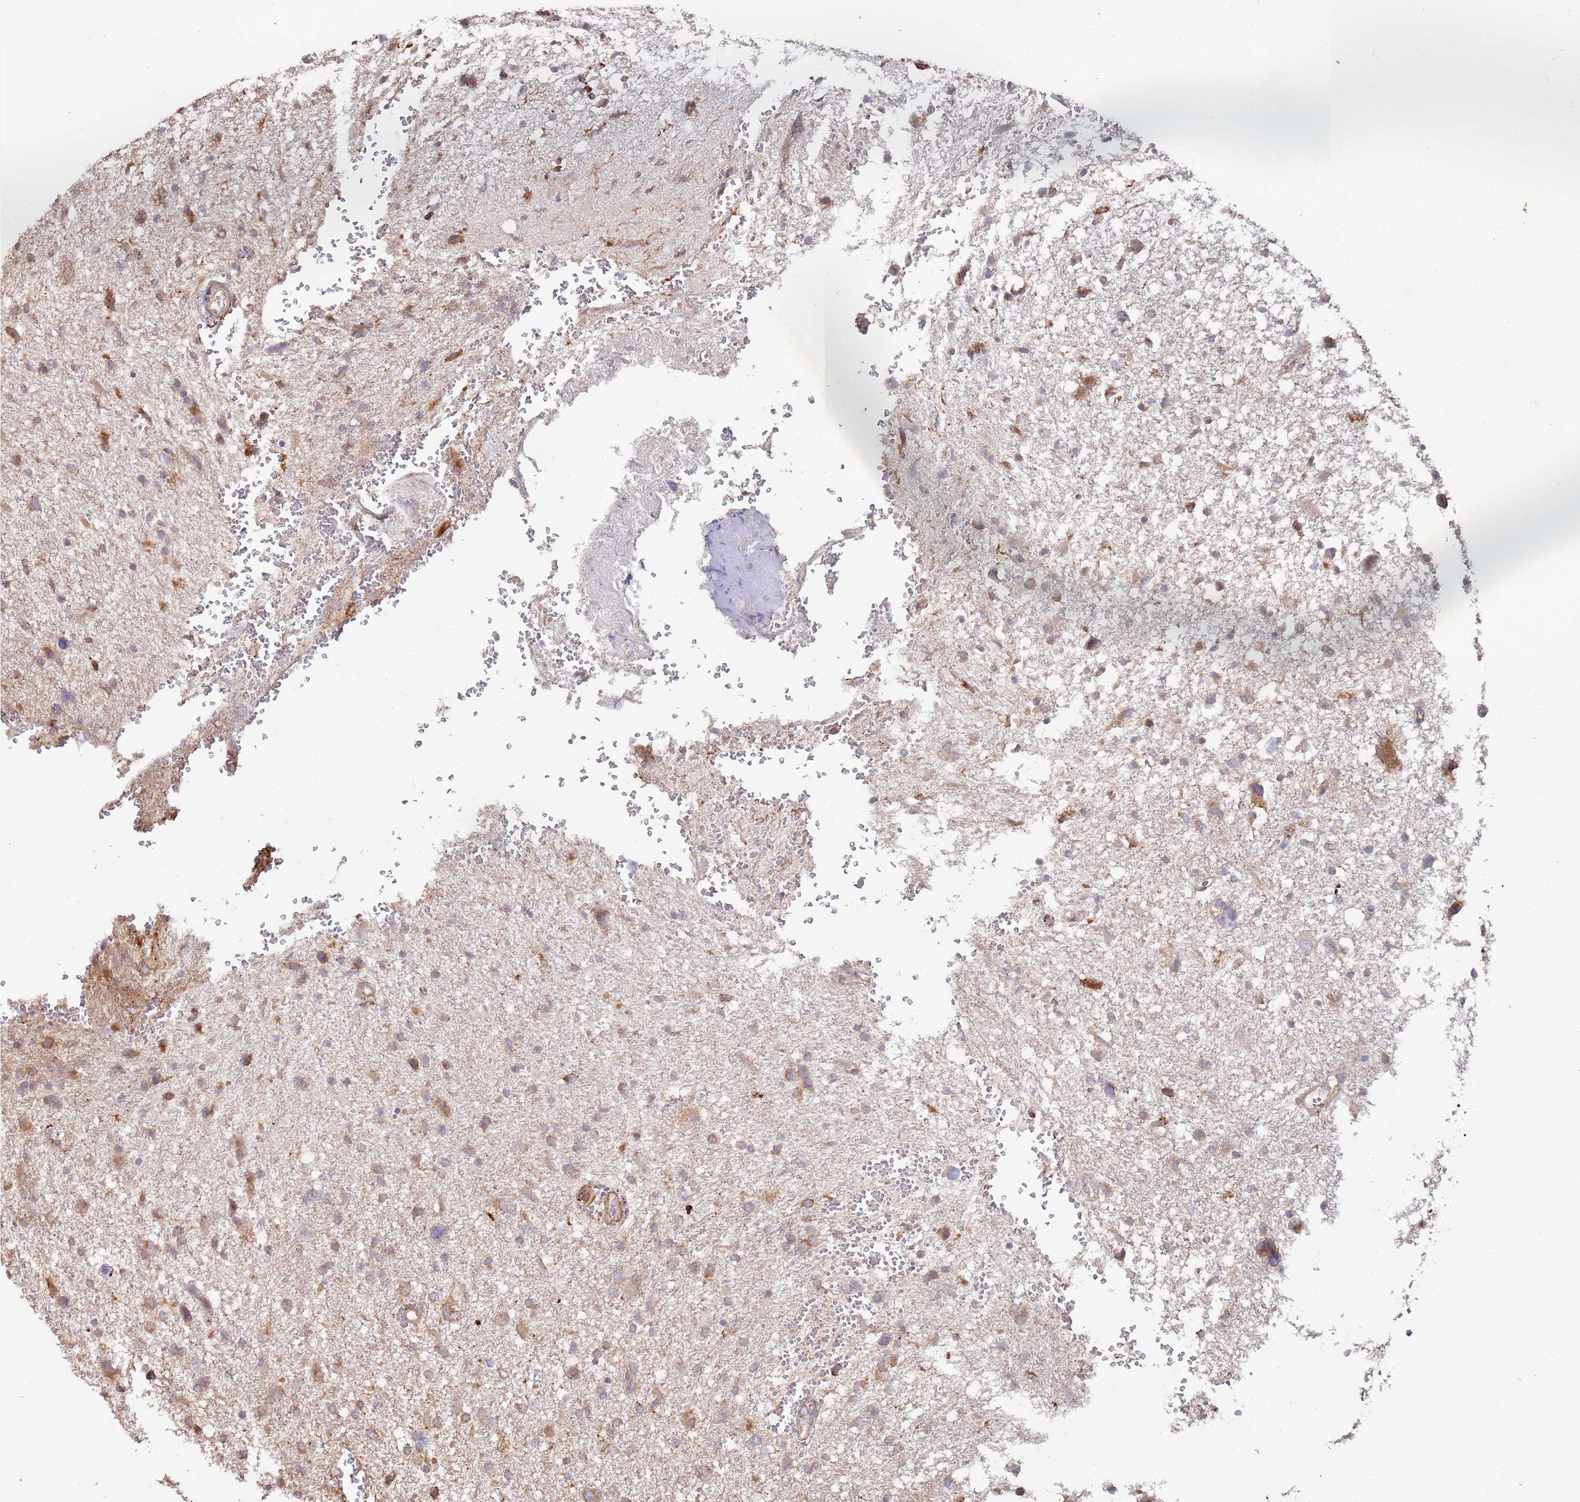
{"staining": {"intensity": "strong", "quantity": "25%-75%", "location": "cytoplasmic/membranous"}, "tissue": "glioma", "cell_type": "Tumor cells", "image_type": "cancer", "snomed": [{"axis": "morphology", "description": "Glioma, malignant, High grade"}, {"axis": "topography", "description": "Brain"}], "caption": "Human malignant glioma (high-grade) stained with a protein marker displays strong staining in tumor cells.", "gene": "LACC1", "patient": {"sex": "male", "age": 61}}